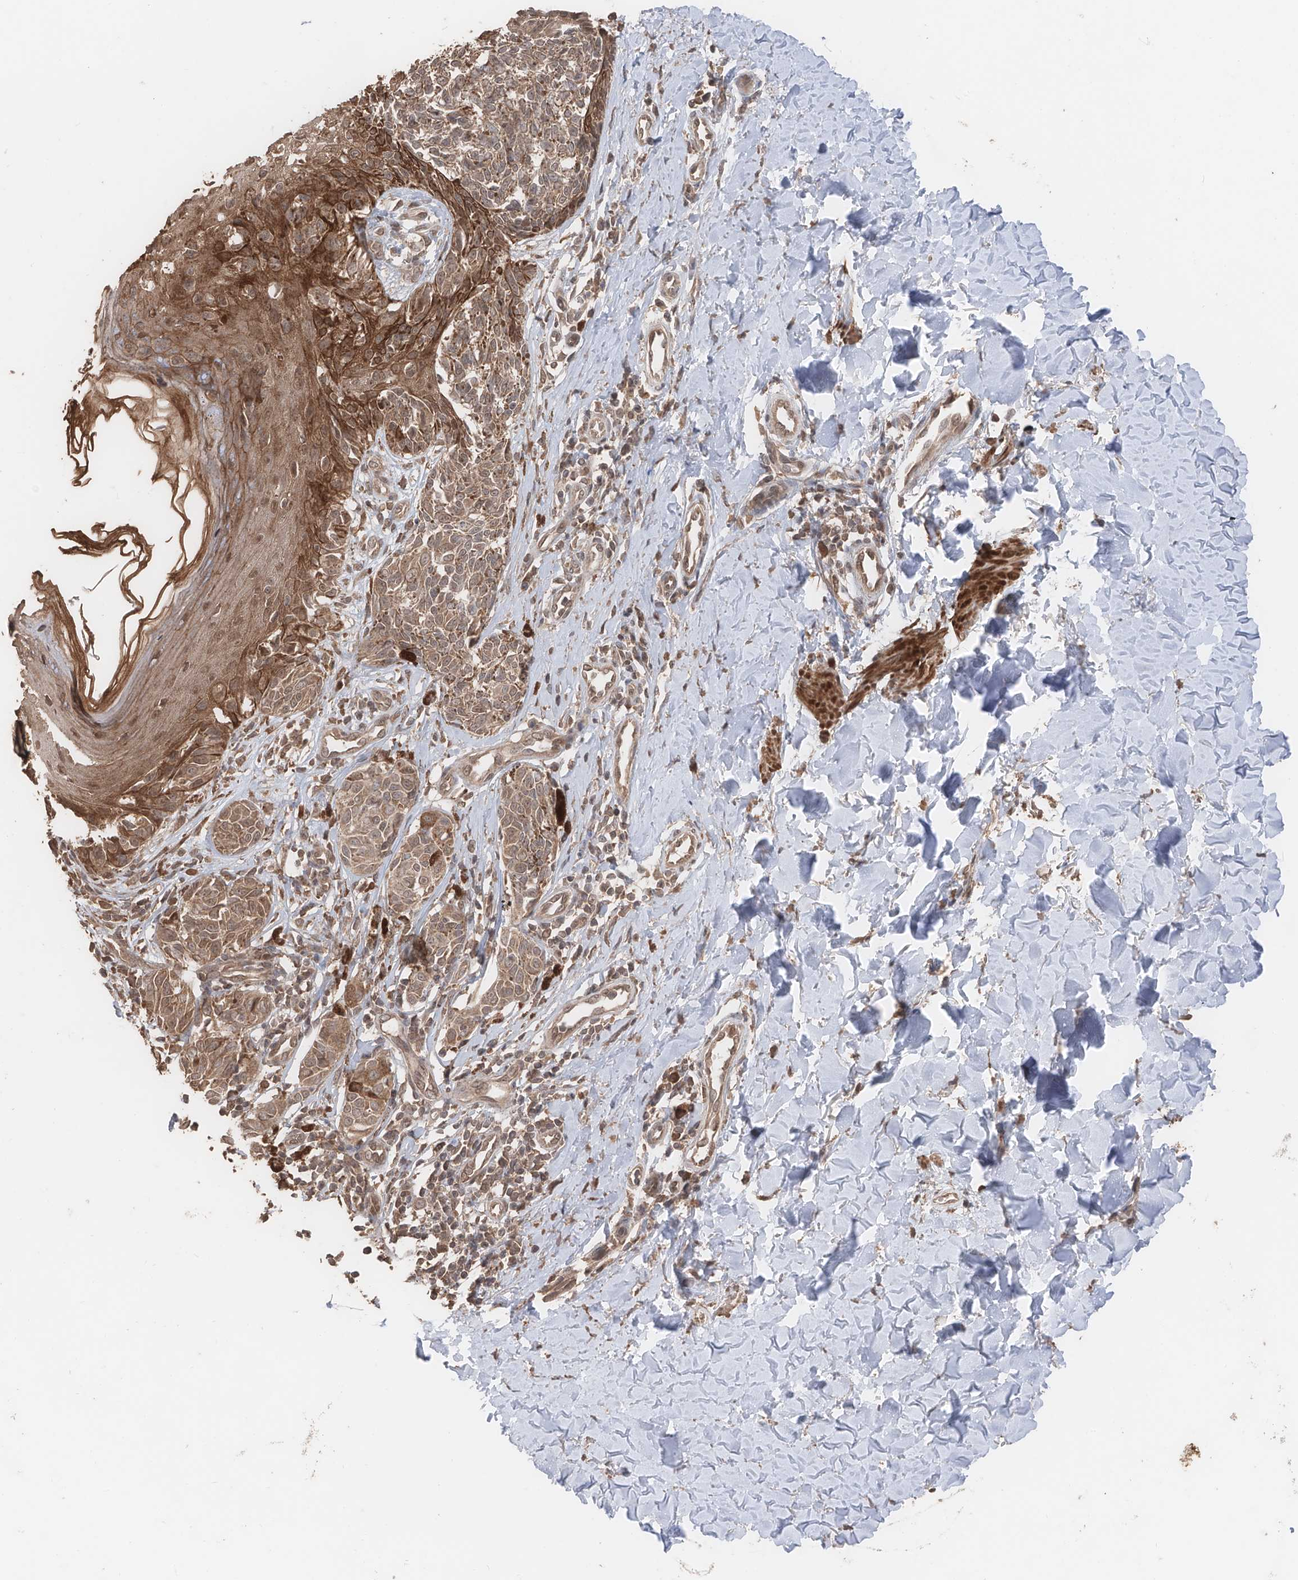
{"staining": {"intensity": "weak", "quantity": ">75%", "location": "cytoplasmic/membranous,nuclear"}, "tissue": "melanoma", "cell_type": "Tumor cells", "image_type": "cancer", "snomed": [{"axis": "morphology", "description": "Malignant melanoma, NOS"}, {"axis": "topography", "description": "Skin"}], "caption": "Human malignant melanoma stained for a protein (brown) demonstrates weak cytoplasmic/membranous and nuclear positive staining in about >75% of tumor cells.", "gene": "FAM135A", "patient": {"sex": "male", "age": 53}}